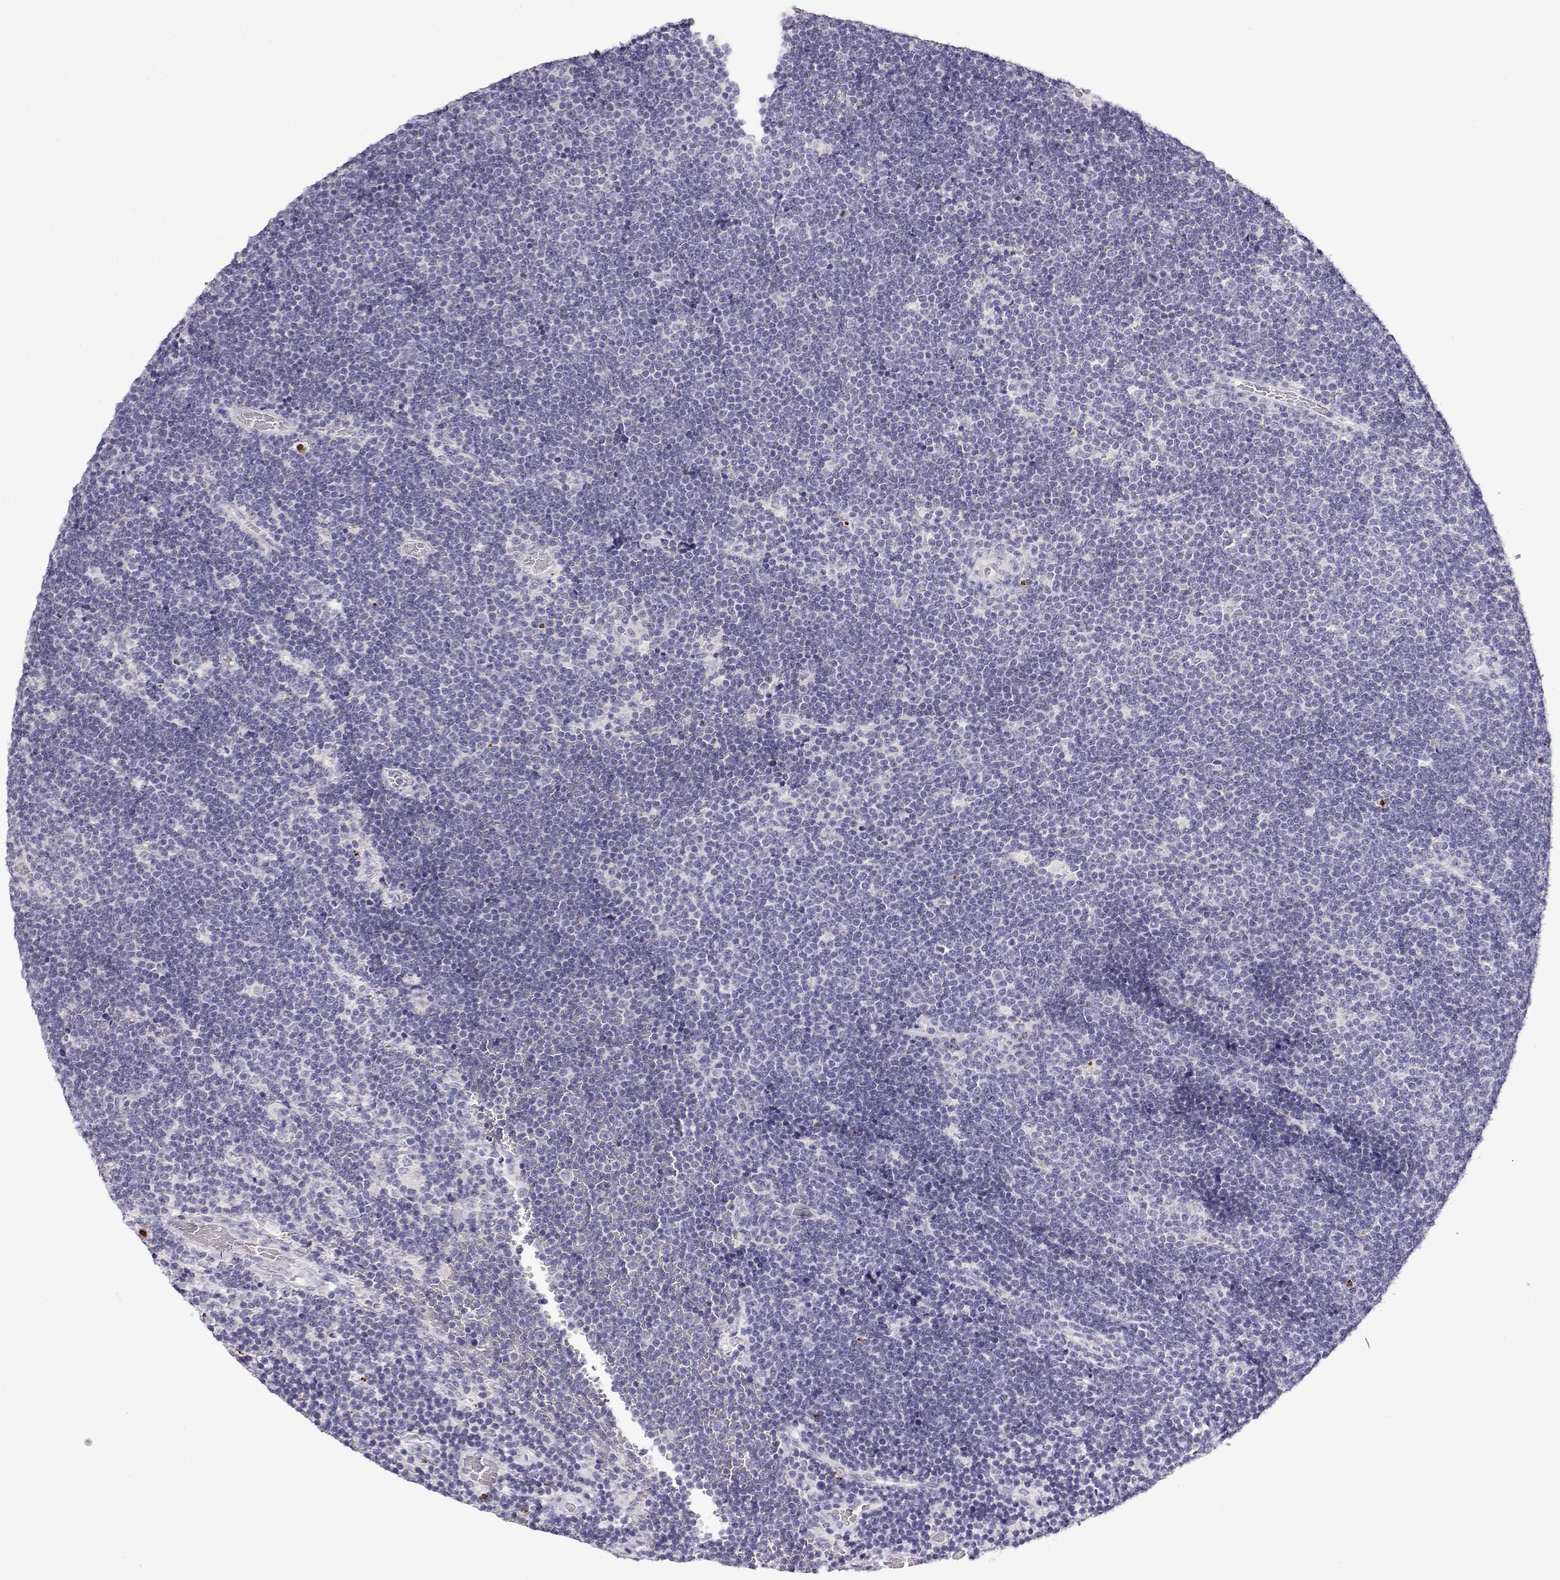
{"staining": {"intensity": "negative", "quantity": "none", "location": "none"}, "tissue": "lymphoma", "cell_type": "Tumor cells", "image_type": "cancer", "snomed": [{"axis": "morphology", "description": "Malignant lymphoma, non-Hodgkin's type, Low grade"}, {"axis": "topography", "description": "Brain"}], "caption": "This is a image of IHC staining of malignant lymphoma, non-Hodgkin's type (low-grade), which shows no expression in tumor cells.", "gene": "CDHR1", "patient": {"sex": "female", "age": 66}}